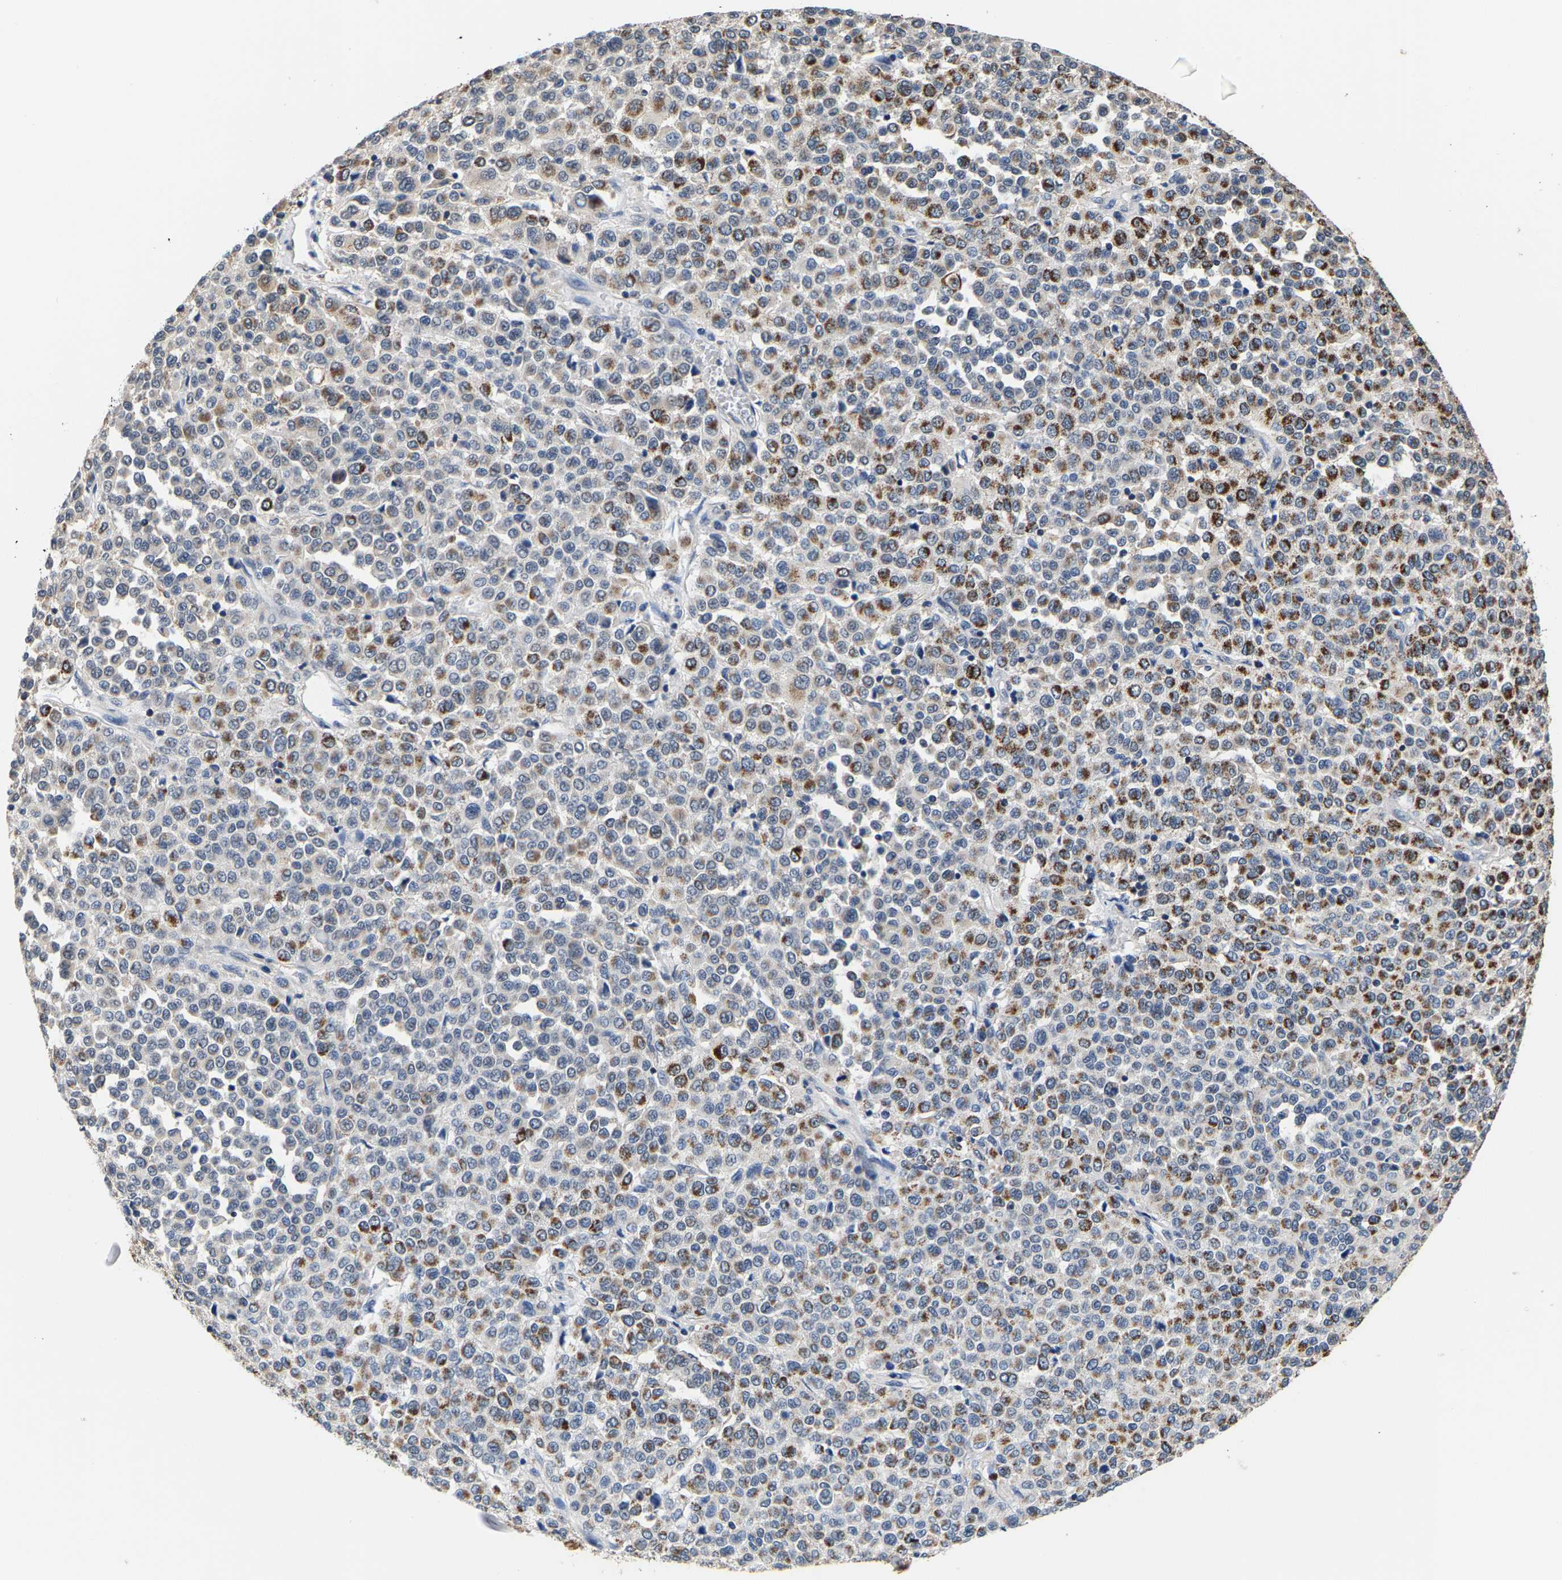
{"staining": {"intensity": "strong", "quantity": "25%-75%", "location": "cytoplasmic/membranous"}, "tissue": "melanoma", "cell_type": "Tumor cells", "image_type": "cancer", "snomed": [{"axis": "morphology", "description": "Malignant melanoma, Metastatic site"}, {"axis": "topography", "description": "Pancreas"}], "caption": "Immunohistochemical staining of human melanoma demonstrates high levels of strong cytoplasmic/membranous staining in about 25%-75% of tumor cells.", "gene": "SHMT2", "patient": {"sex": "female", "age": 30}}